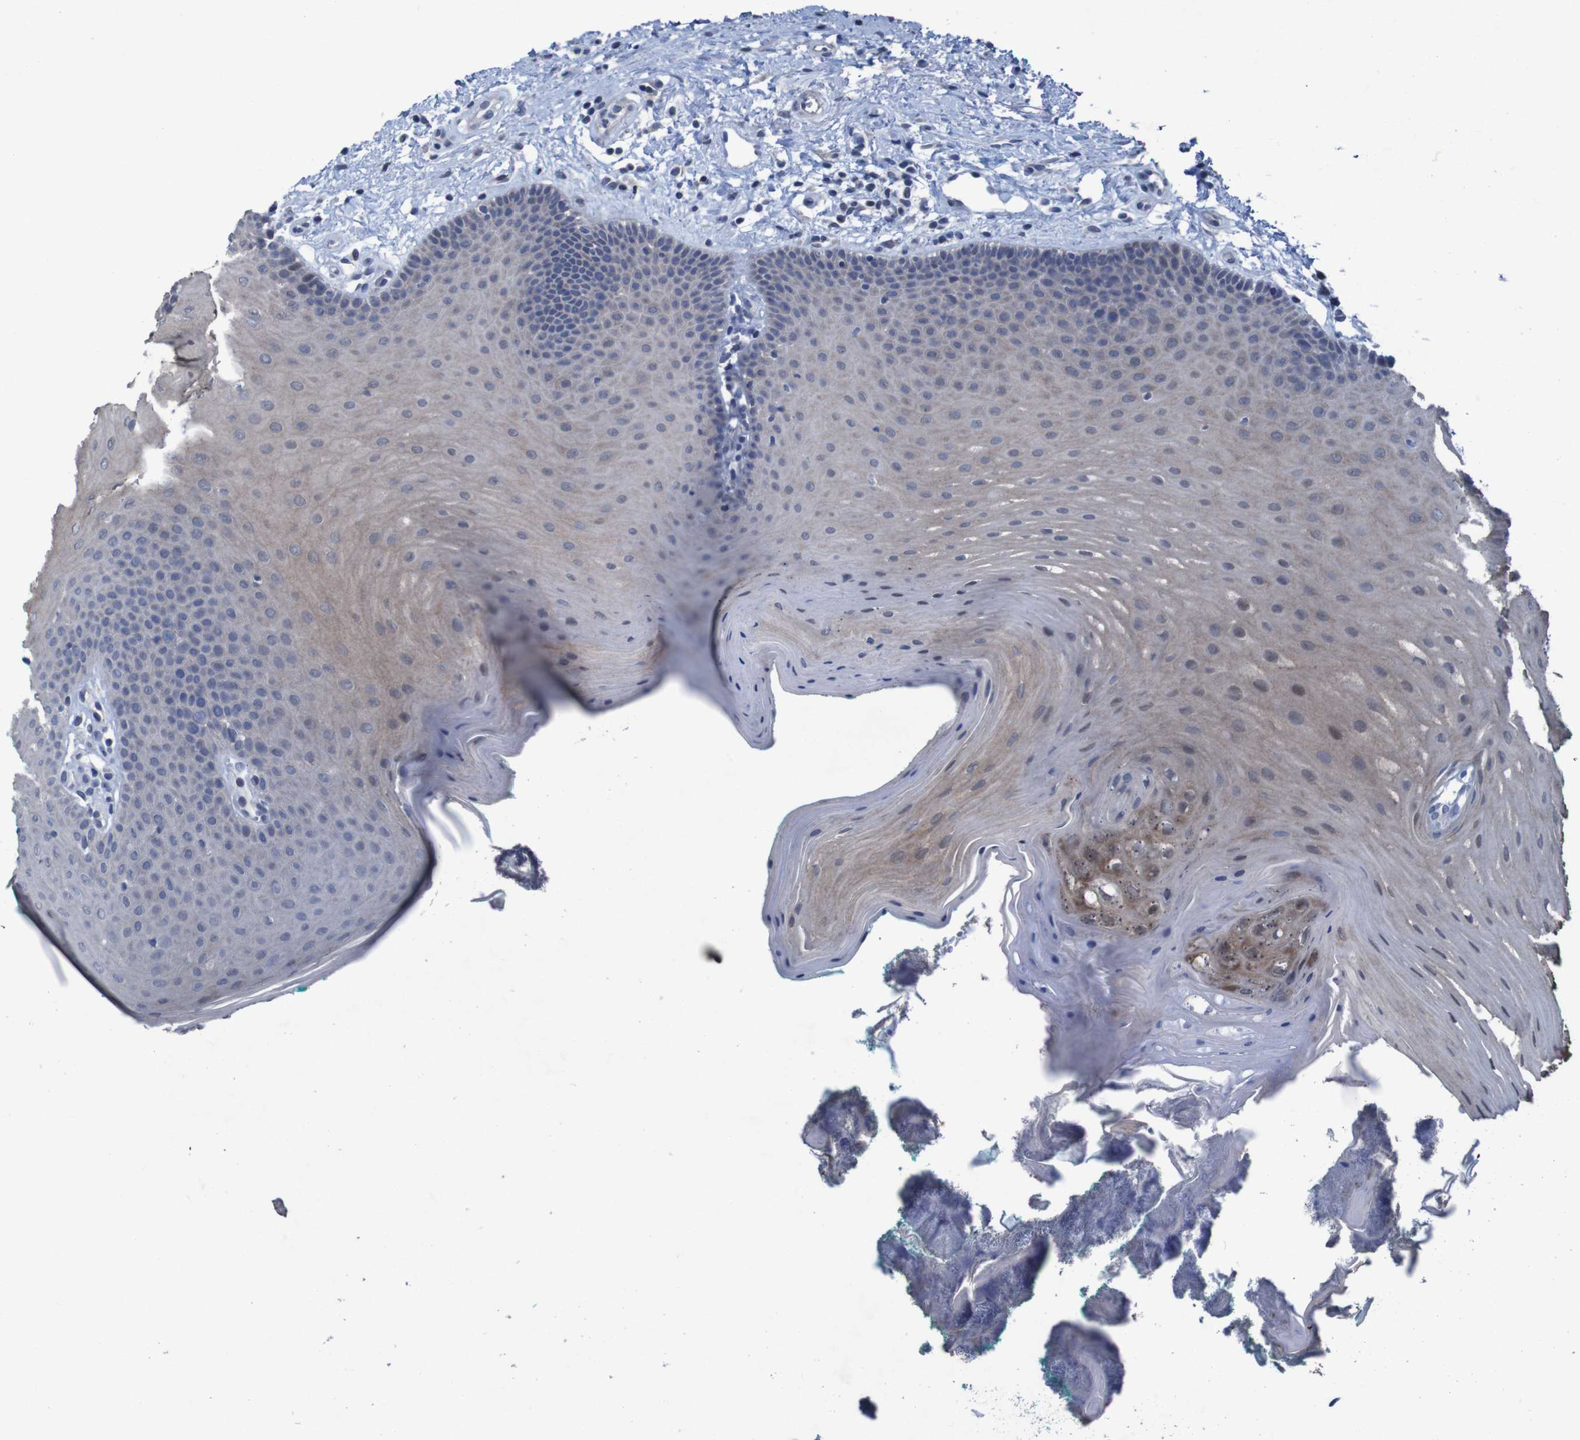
{"staining": {"intensity": "weak", "quantity": "25%-75%", "location": "cytoplasmic/membranous"}, "tissue": "oral mucosa", "cell_type": "Squamous epithelial cells", "image_type": "normal", "snomed": [{"axis": "morphology", "description": "Normal tissue, NOS"}, {"axis": "topography", "description": "Skeletal muscle"}, {"axis": "topography", "description": "Oral tissue"}], "caption": "Immunohistochemical staining of benign oral mucosa shows weak cytoplasmic/membranous protein expression in about 25%-75% of squamous epithelial cells. Nuclei are stained in blue.", "gene": "CLDN18", "patient": {"sex": "male", "age": 58}}